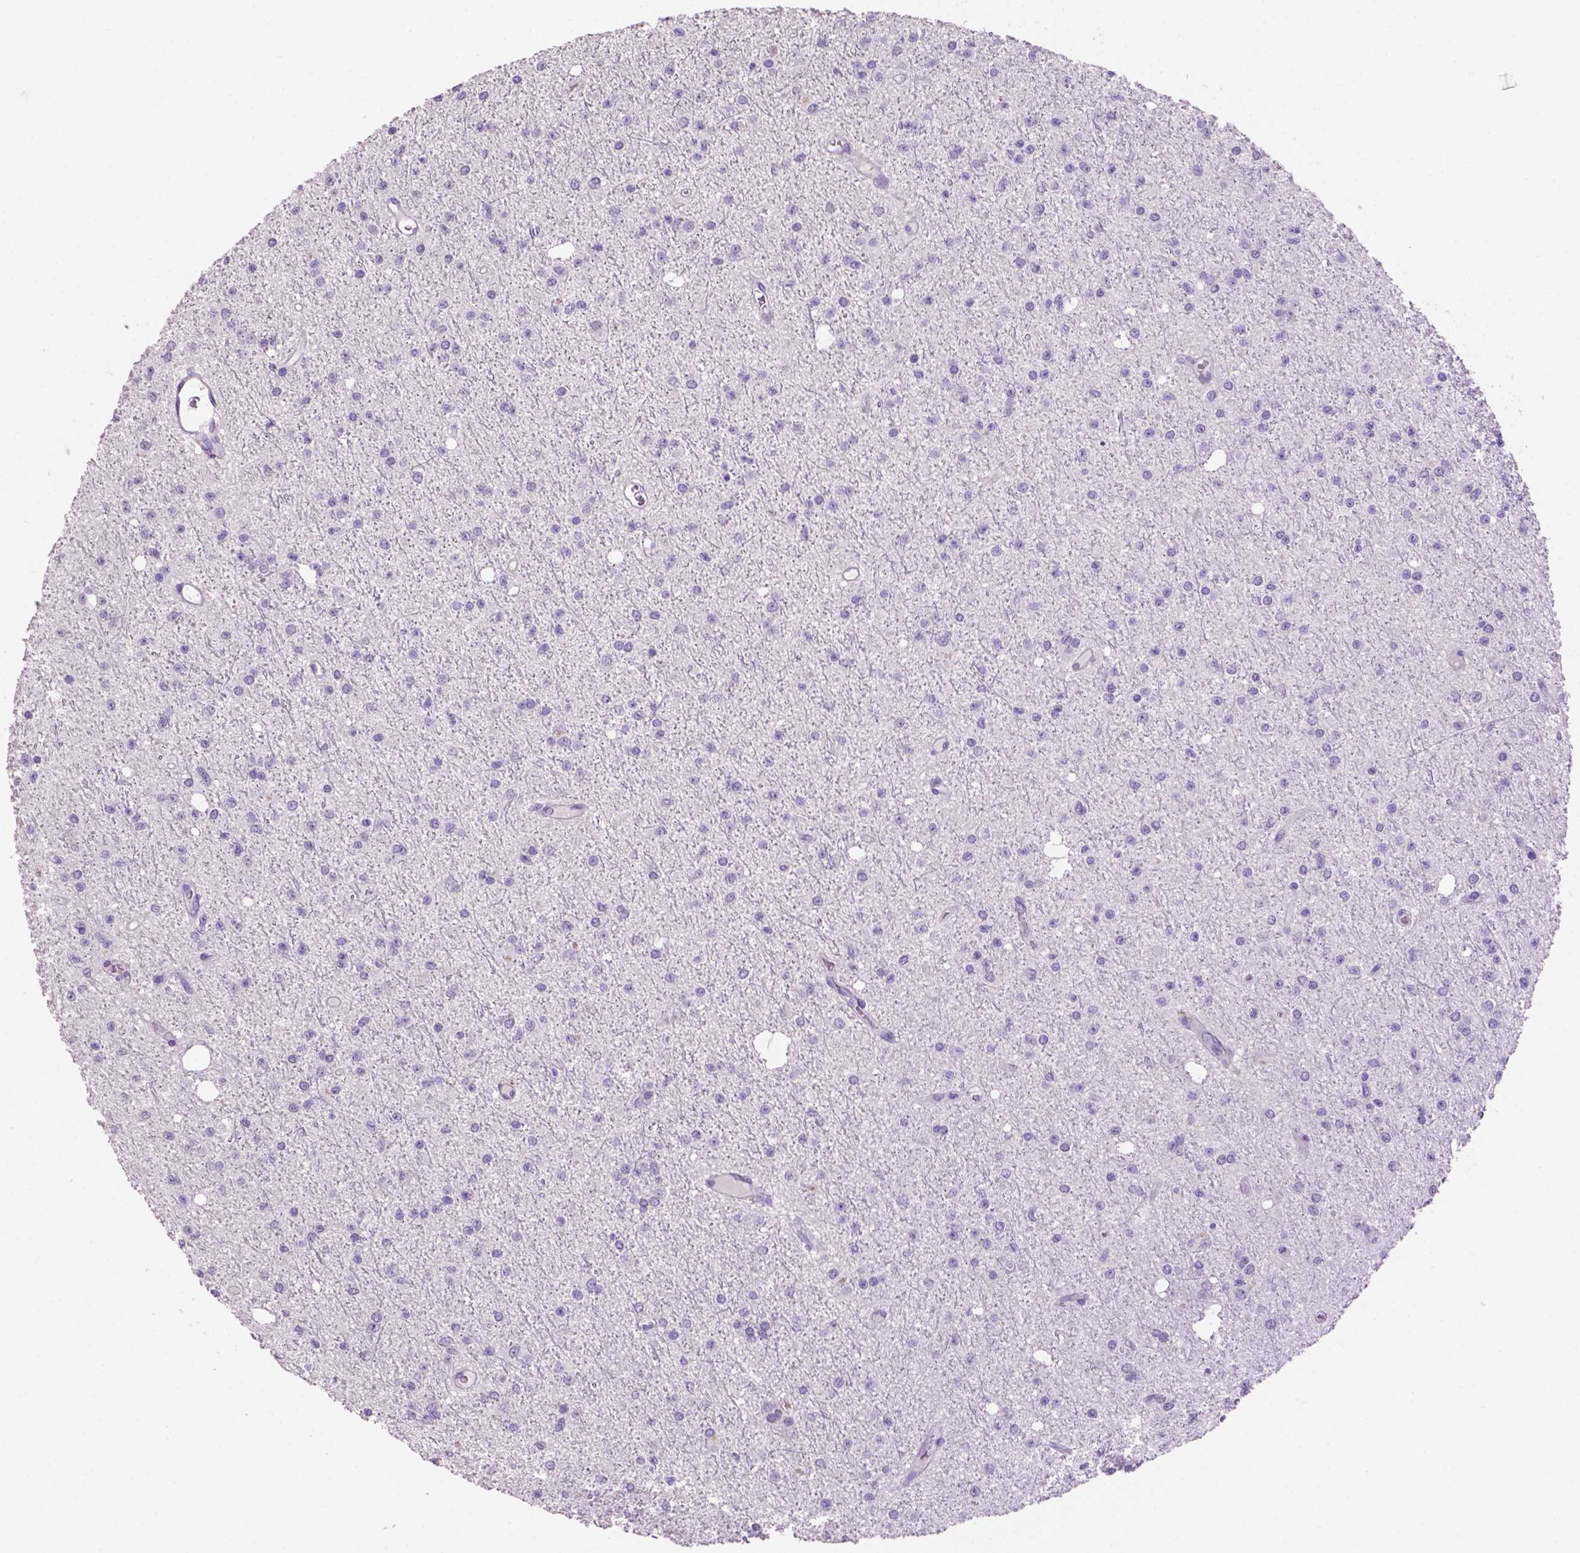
{"staining": {"intensity": "negative", "quantity": "none", "location": "none"}, "tissue": "glioma", "cell_type": "Tumor cells", "image_type": "cancer", "snomed": [{"axis": "morphology", "description": "Glioma, malignant, Low grade"}, {"axis": "topography", "description": "Brain"}], "caption": "This is a image of immunohistochemistry staining of malignant glioma (low-grade), which shows no positivity in tumor cells. Nuclei are stained in blue.", "gene": "CRYBA4", "patient": {"sex": "male", "age": 27}}